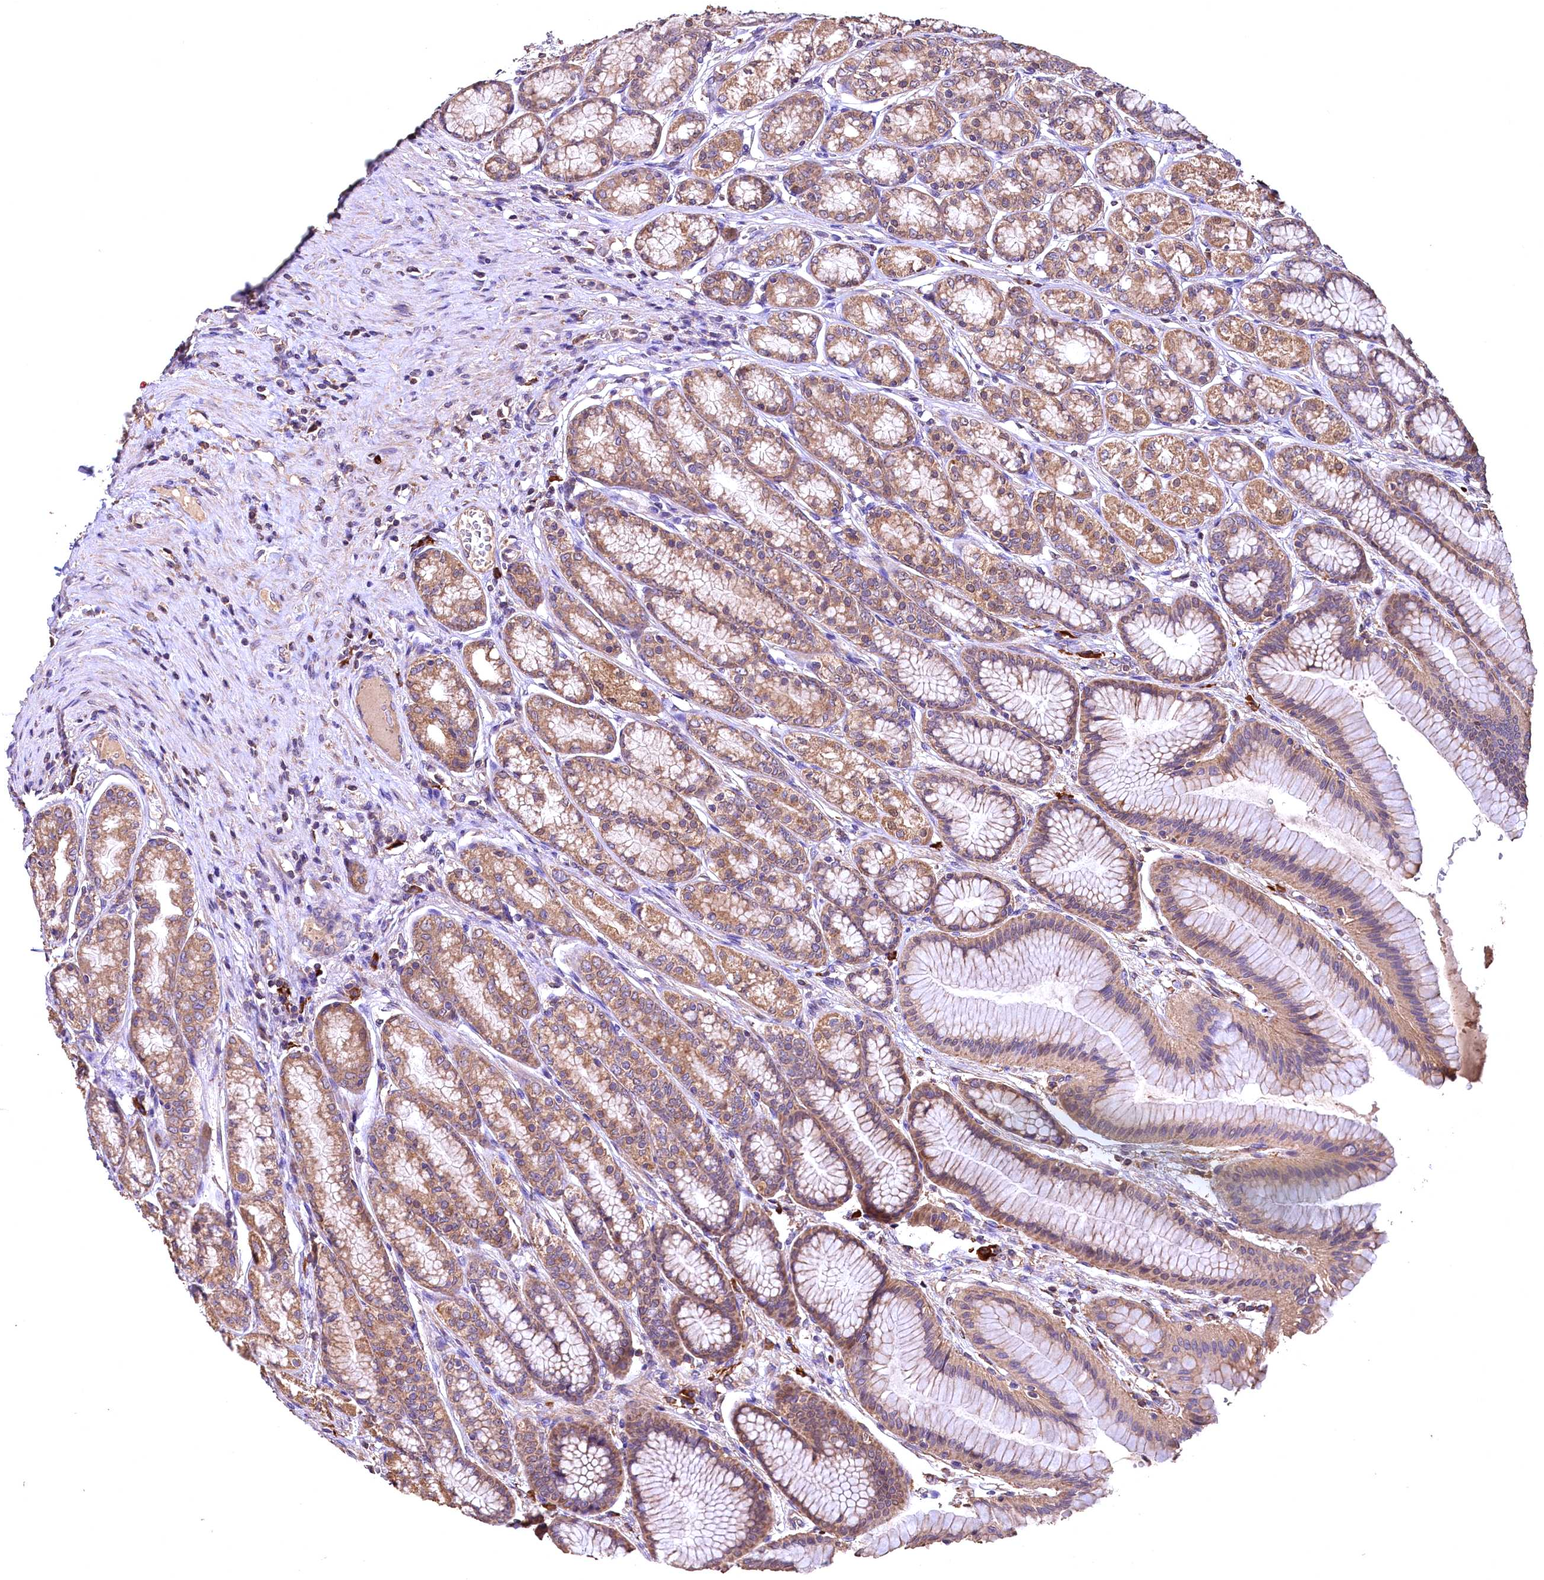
{"staining": {"intensity": "moderate", "quantity": ">75%", "location": "cytoplasmic/membranous"}, "tissue": "stomach", "cell_type": "Glandular cells", "image_type": "normal", "snomed": [{"axis": "morphology", "description": "Normal tissue, NOS"}, {"axis": "morphology", "description": "Adenocarcinoma, NOS"}, {"axis": "morphology", "description": "Adenocarcinoma, High grade"}, {"axis": "topography", "description": "Stomach, upper"}, {"axis": "topography", "description": "Stomach"}], "caption": "Immunohistochemical staining of unremarkable human stomach shows >75% levels of moderate cytoplasmic/membranous protein expression in approximately >75% of glandular cells.", "gene": "ENKD1", "patient": {"sex": "female", "age": 65}}